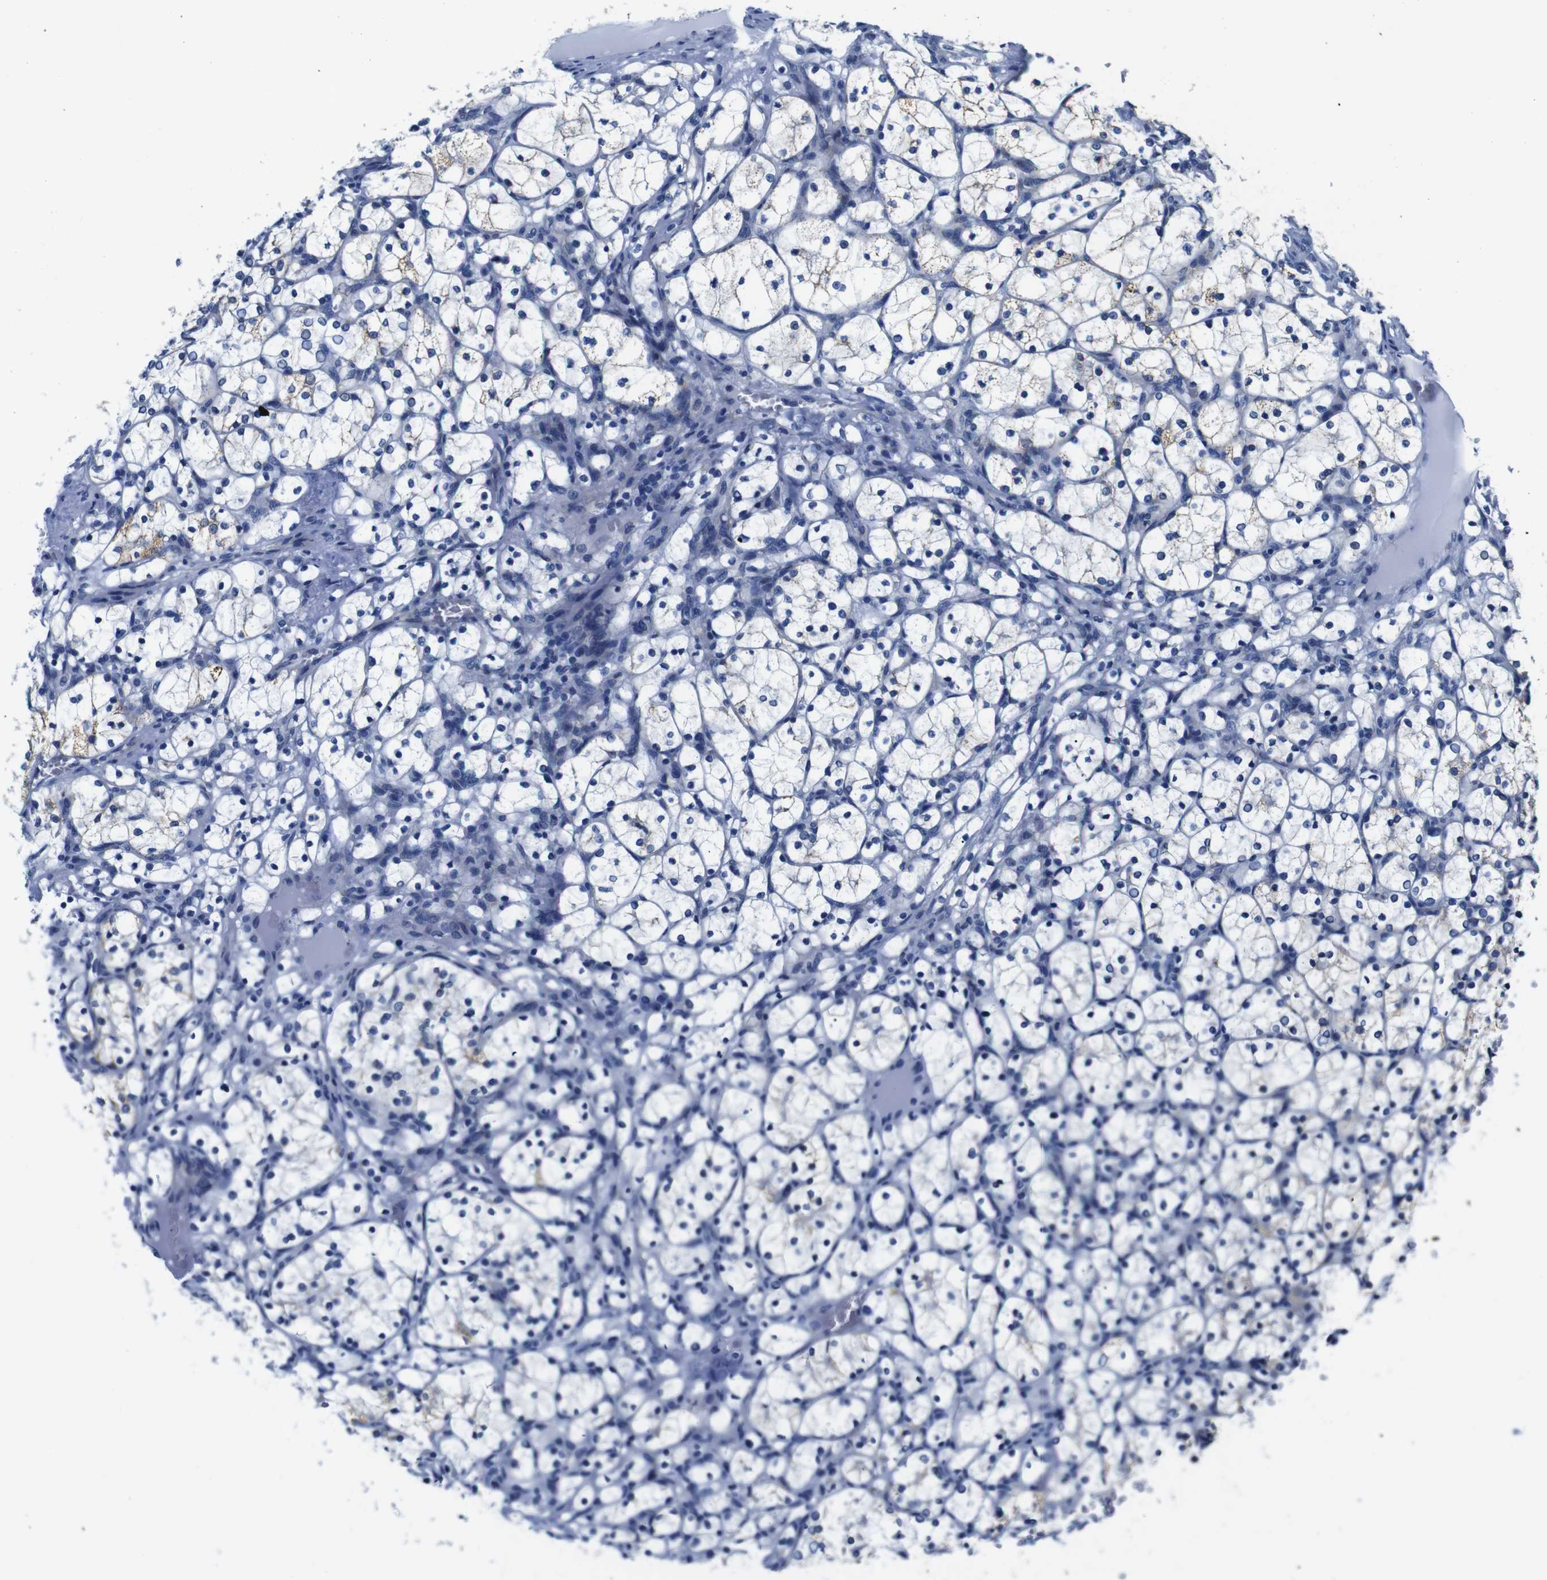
{"staining": {"intensity": "negative", "quantity": "none", "location": "none"}, "tissue": "renal cancer", "cell_type": "Tumor cells", "image_type": "cancer", "snomed": [{"axis": "morphology", "description": "Adenocarcinoma, NOS"}, {"axis": "topography", "description": "Kidney"}], "caption": "Protein analysis of renal cancer (adenocarcinoma) shows no significant positivity in tumor cells.", "gene": "SNX19", "patient": {"sex": "female", "age": 69}}